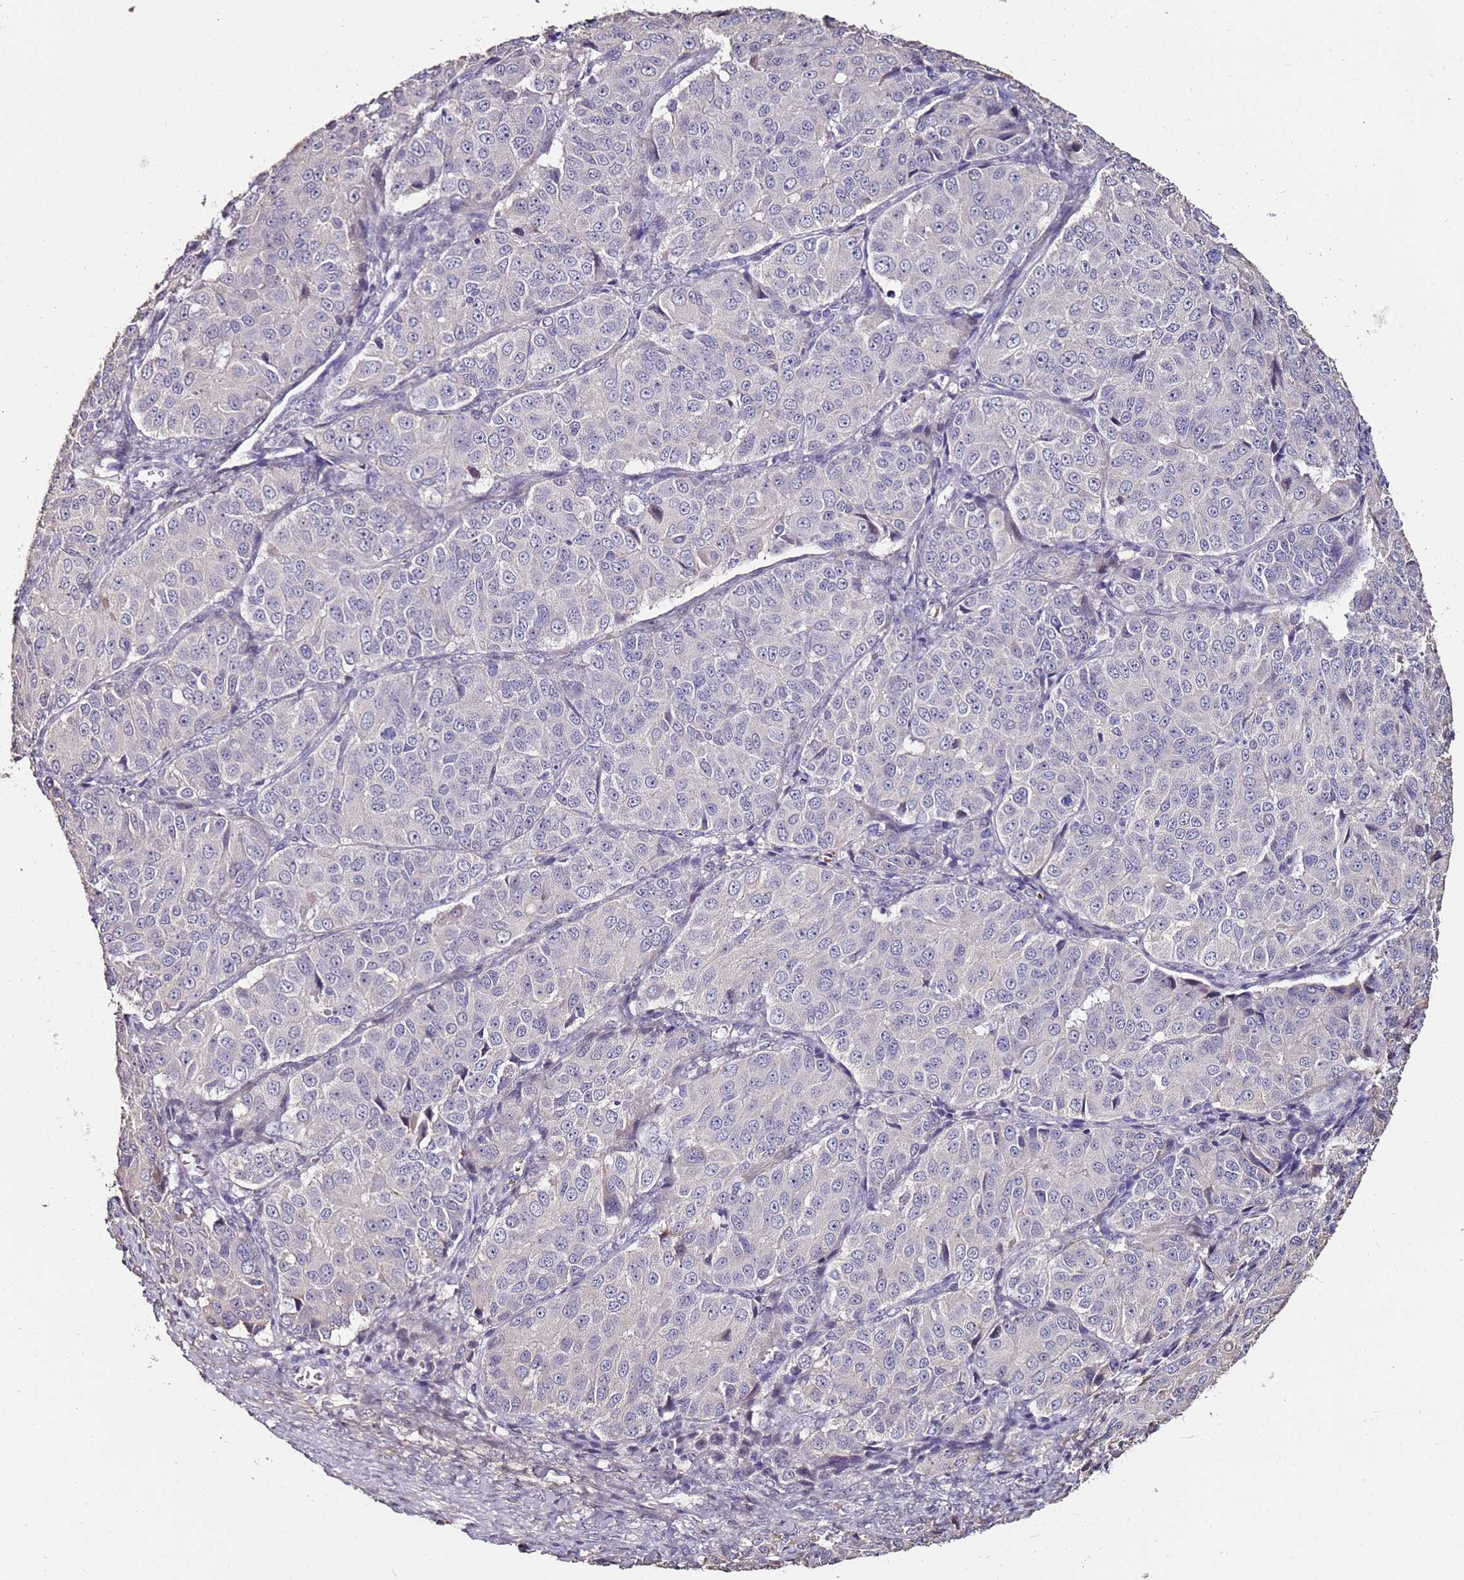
{"staining": {"intensity": "negative", "quantity": "none", "location": "none"}, "tissue": "ovarian cancer", "cell_type": "Tumor cells", "image_type": "cancer", "snomed": [{"axis": "morphology", "description": "Carcinoma, endometroid"}, {"axis": "topography", "description": "Ovary"}], "caption": "IHC micrograph of neoplastic tissue: ovarian cancer stained with DAB (3,3'-diaminobenzidine) exhibits no significant protein expression in tumor cells.", "gene": "C3orf80", "patient": {"sex": "female", "age": 51}}